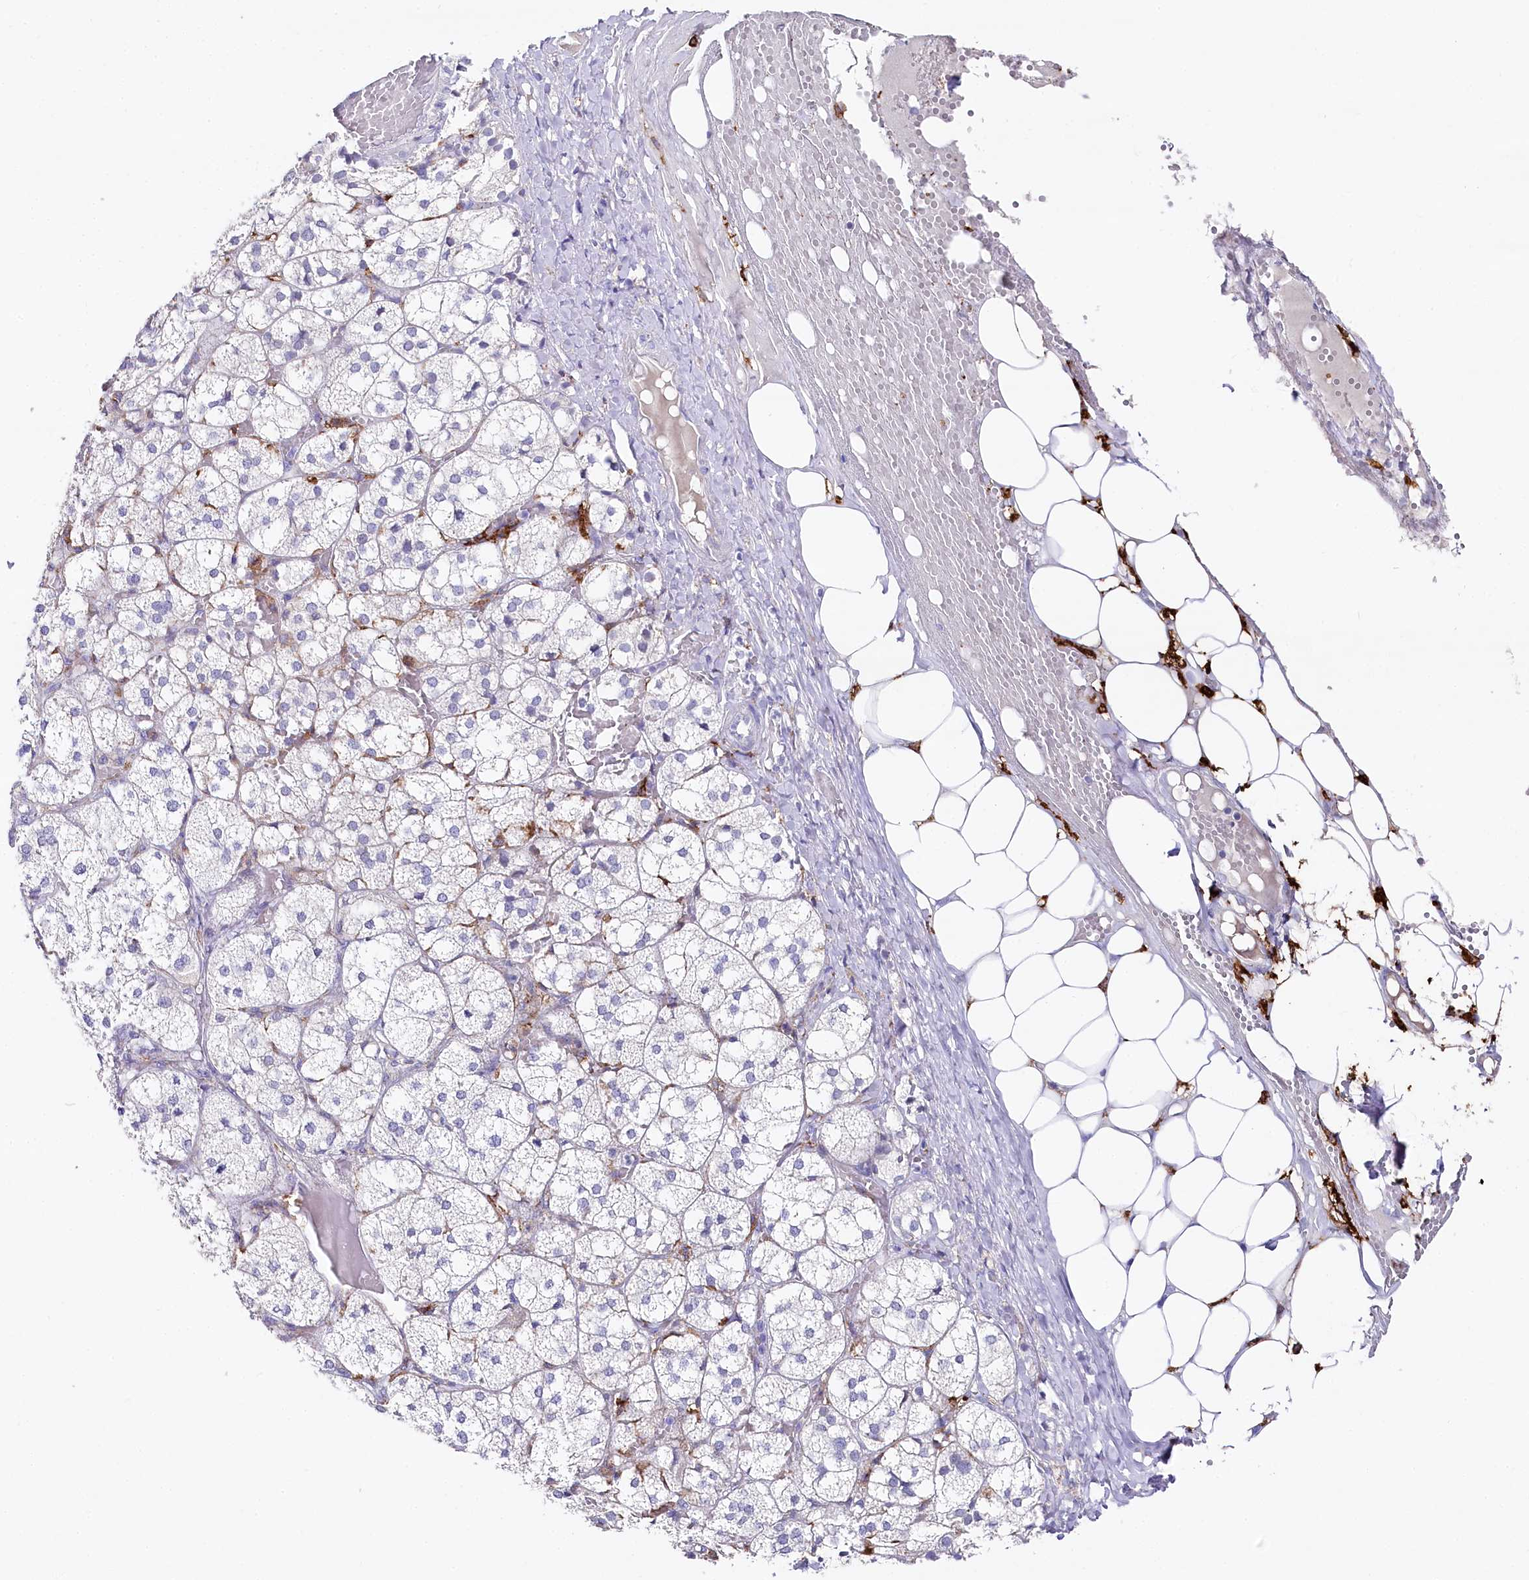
{"staining": {"intensity": "negative", "quantity": "none", "location": "none"}, "tissue": "adrenal gland", "cell_type": "Glandular cells", "image_type": "normal", "snomed": [{"axis": "morphology", "description": "Normal tissue, NOS"}, {"axis": "topography", "description": "Adrenal gland"}], "caption": "IHC of benign human adrenal gland exhibits no staining in glandular cells.", "gene": "CLEC4M", "patient": {"sex": "female", "age": 61}}